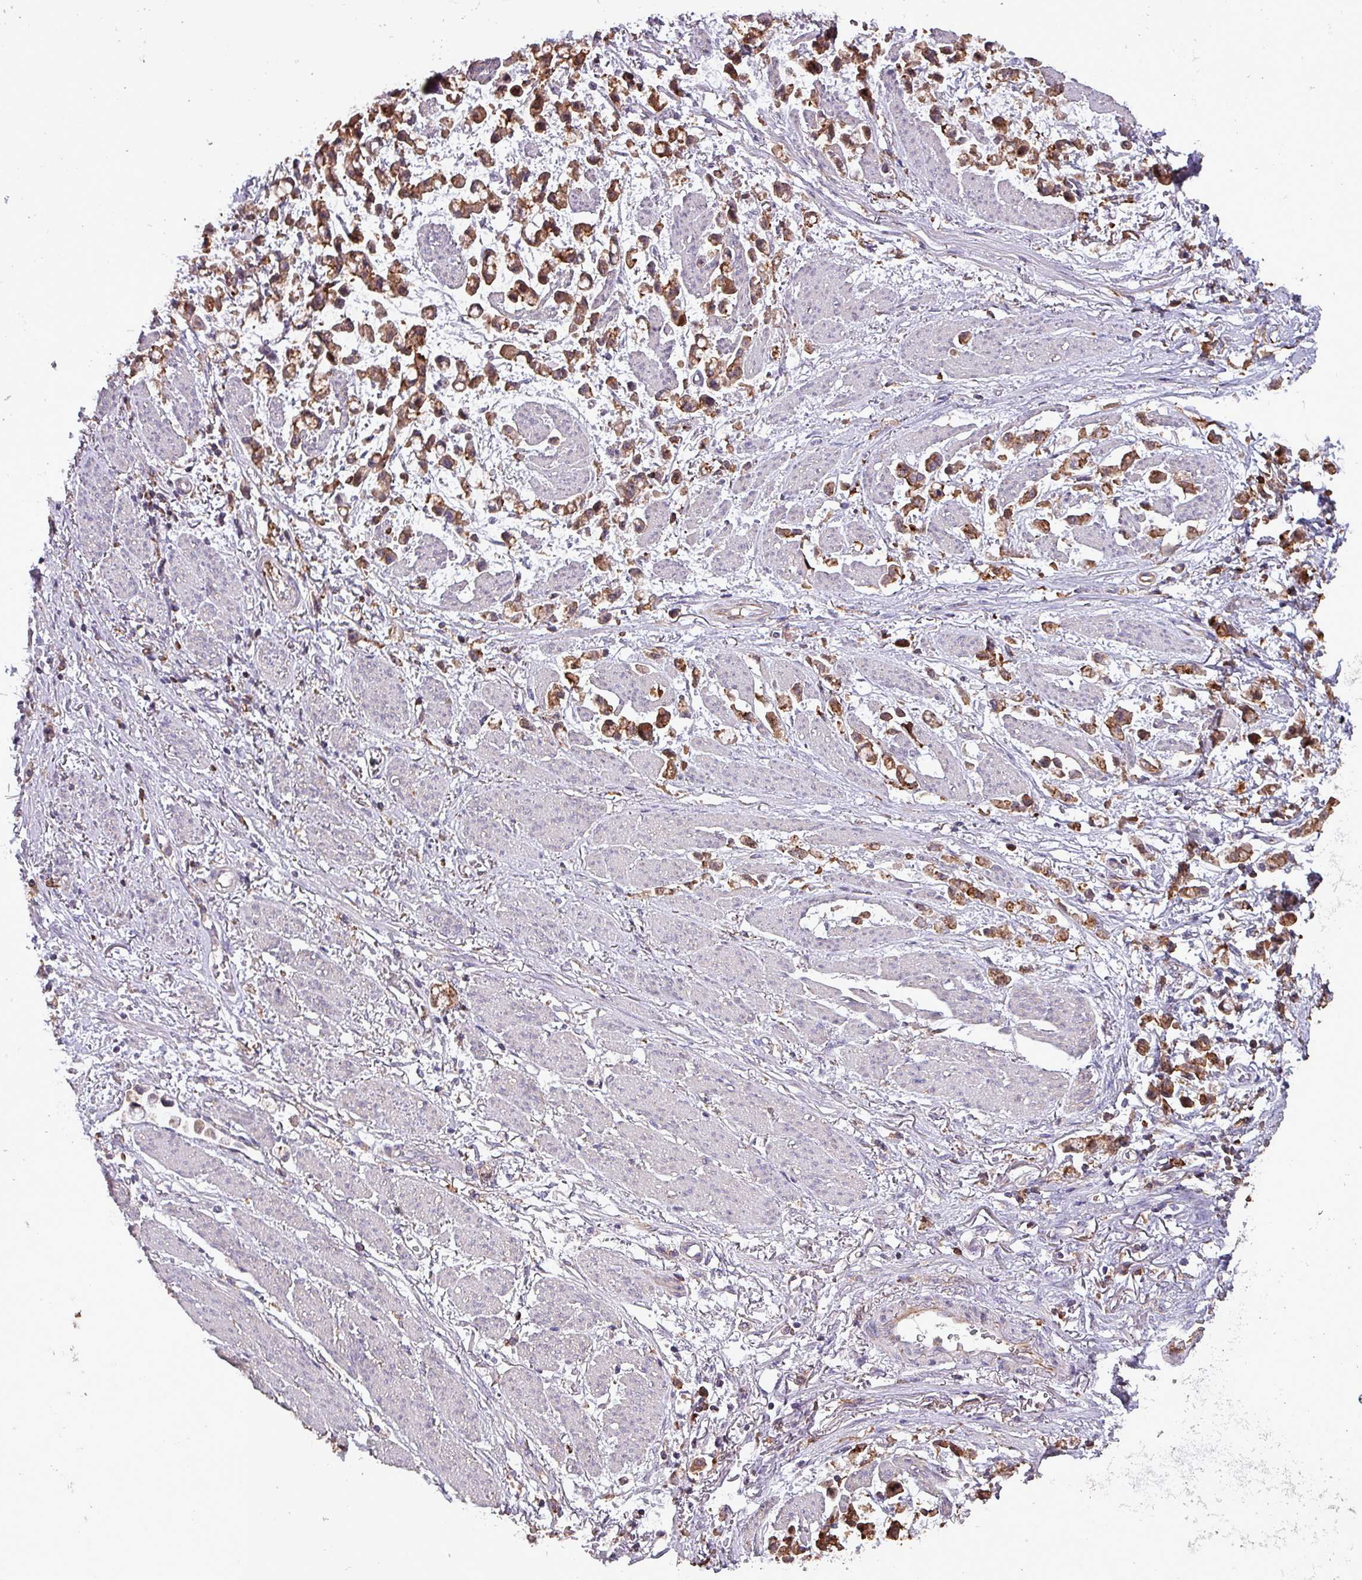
{"staining": {"intensity": "moderate", "quantity": ">75%", "location": "cytoplasmic/membranous"}, "tissue": "stomach cancer", "cell_type": "Tumor cells", "image_type": "cancer", "snomed": [{"axis": "morphology", "description": "Adenocarcinoma, NOS"}, {"axis": "topography", "description": "Stomach"}], "caption": "Human stomach cancer (adenocarcinoma) stained with a protein marker displays moderate staining in tumor cells.", "gene": "SCIN", "patient": {"sex": "female", "age": 81}}